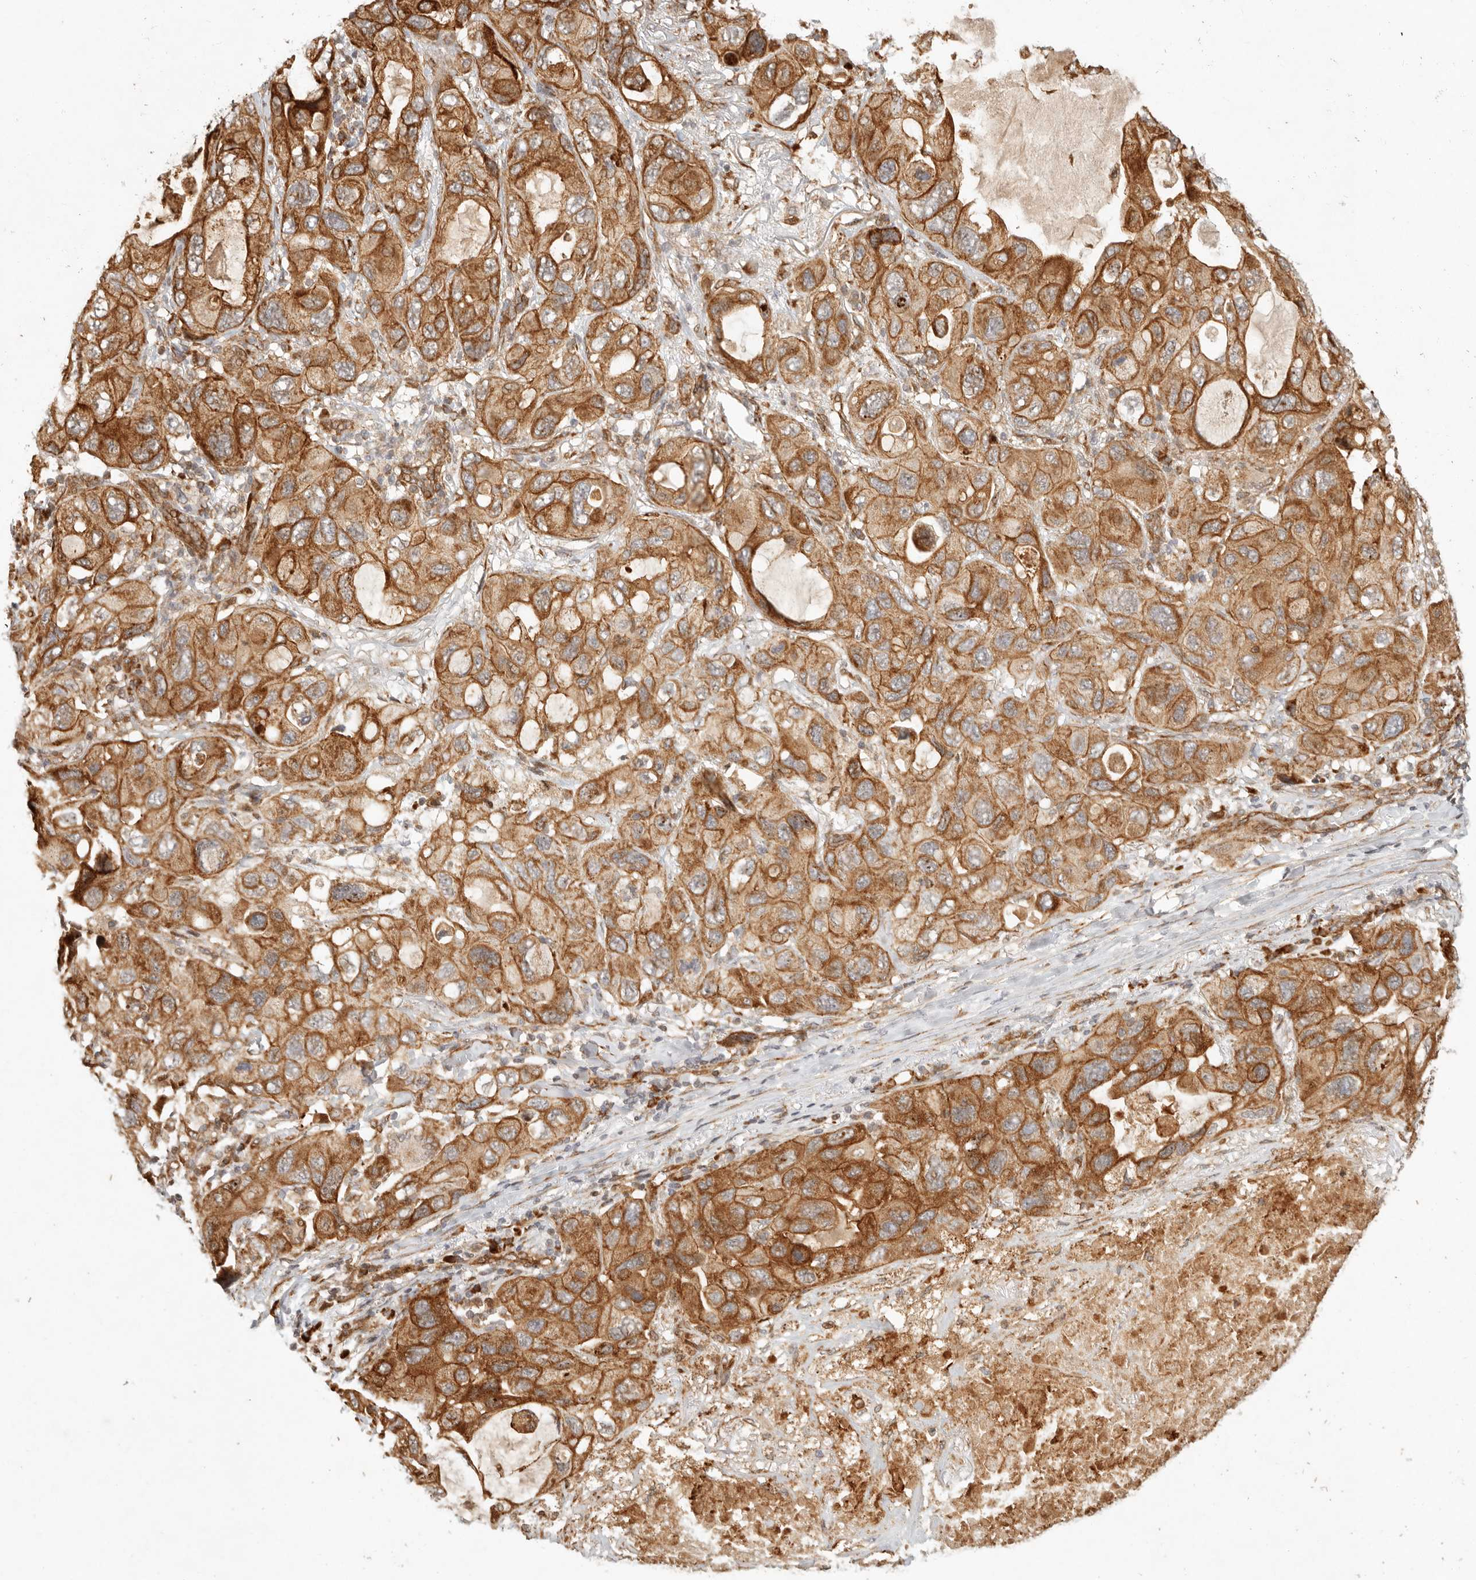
{"staining": {"intensity": "strong", "quantity": ">75%", "location": "cytoplasmic/membranous"}, "tissue": "lung cancer", "cell_type": "Tumor cells", "image_type": "cancer", "snomed": [{"axis": "morphology", "description": "Squamous cell carcinoma, NOS"}, {"axis": "topography", "description": "Lung"}], "caption": "Tumor cells reveal high levels of strong cytoplasmic/membranous expression in about >75% of cells in human lung cancer.", "gene": "KLHL38", "patient": {"sex": "female", "age": 73}}